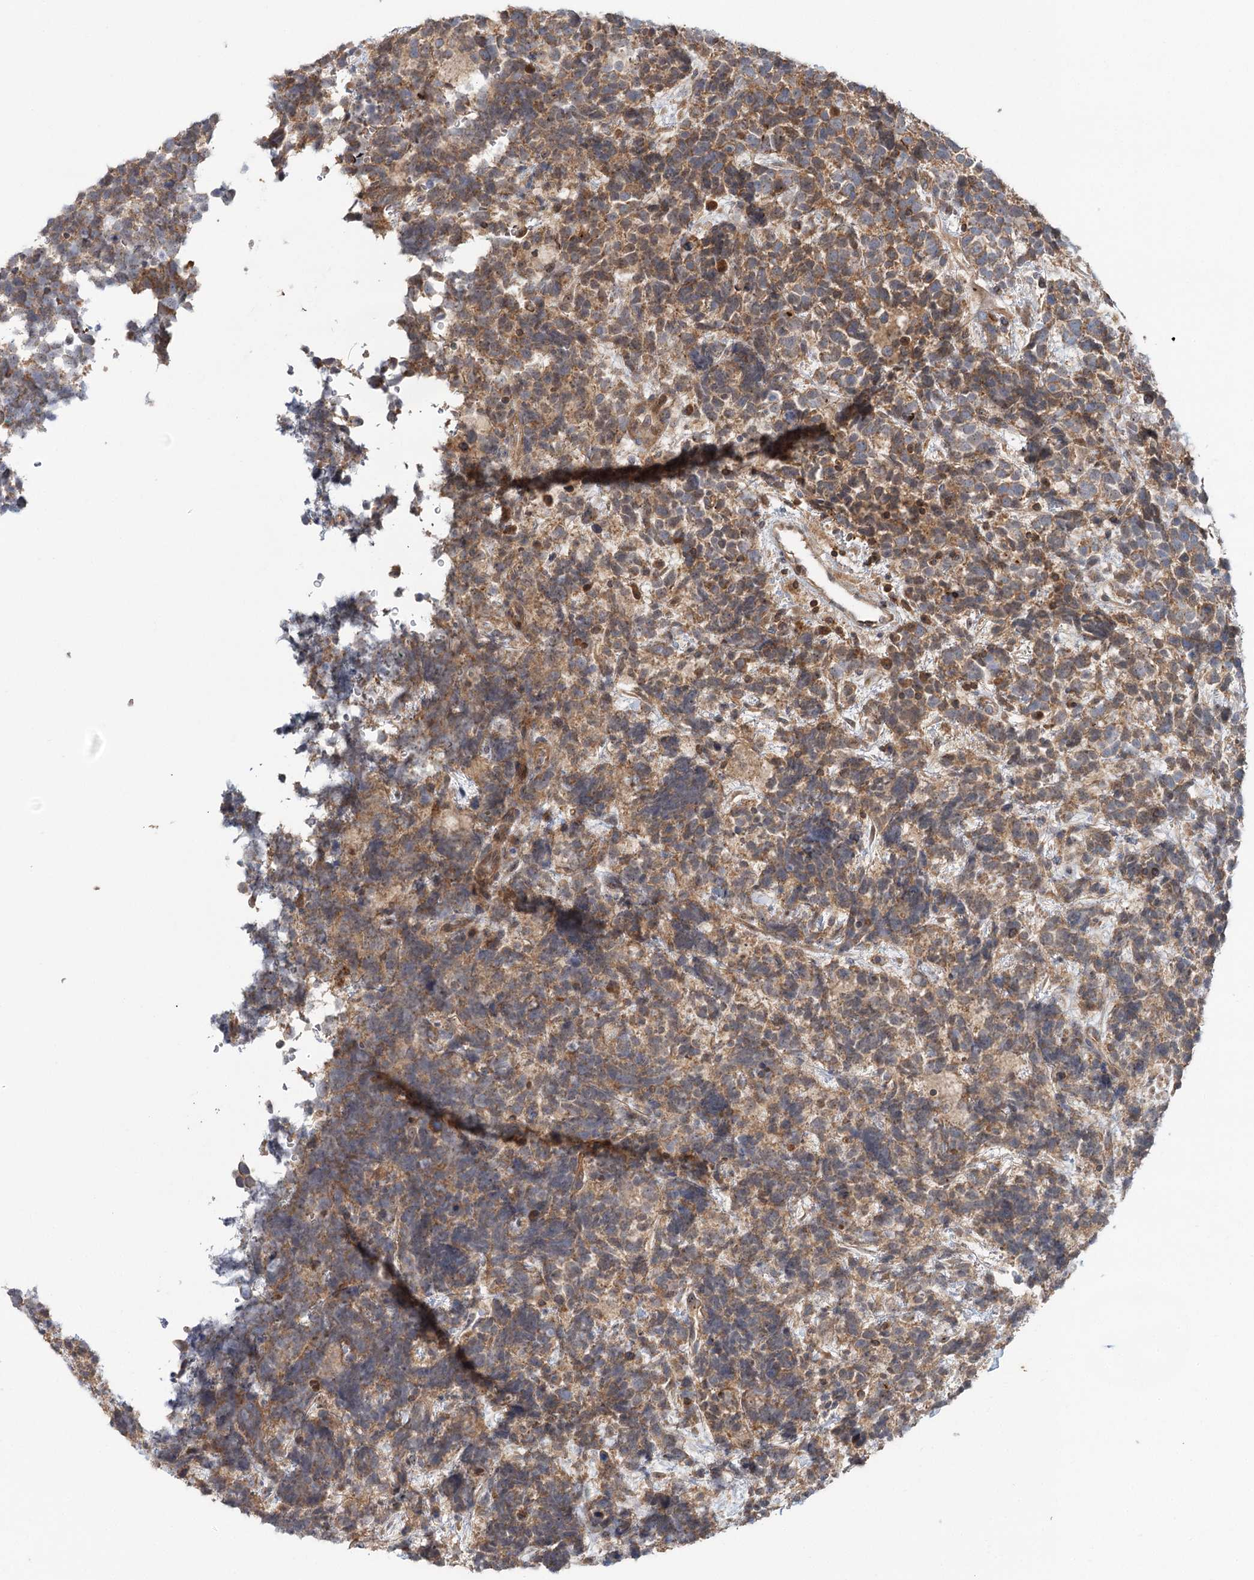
{"staining": {"intensity": "moderate", "quantity": ">75%", "location": "cytoplasmic/membranous"}, "tissue": "urothelial cancer", "cell_type": "Tumor cells", "image_type": "cancer", "snomed": [{"axis": "morphology", "description": "Urothelial carcinoma, High grade"}, {"axis": "topography", "description": "Urinary bladder"}], "caption": "Moderate cytoplasmic/membranous positivity is seen in approximately >75% of tumor cells in urothelial carcinoma (high-grade).", "gene": "RAPGEF6", "patient": {"sex": "female", "age": 82}}